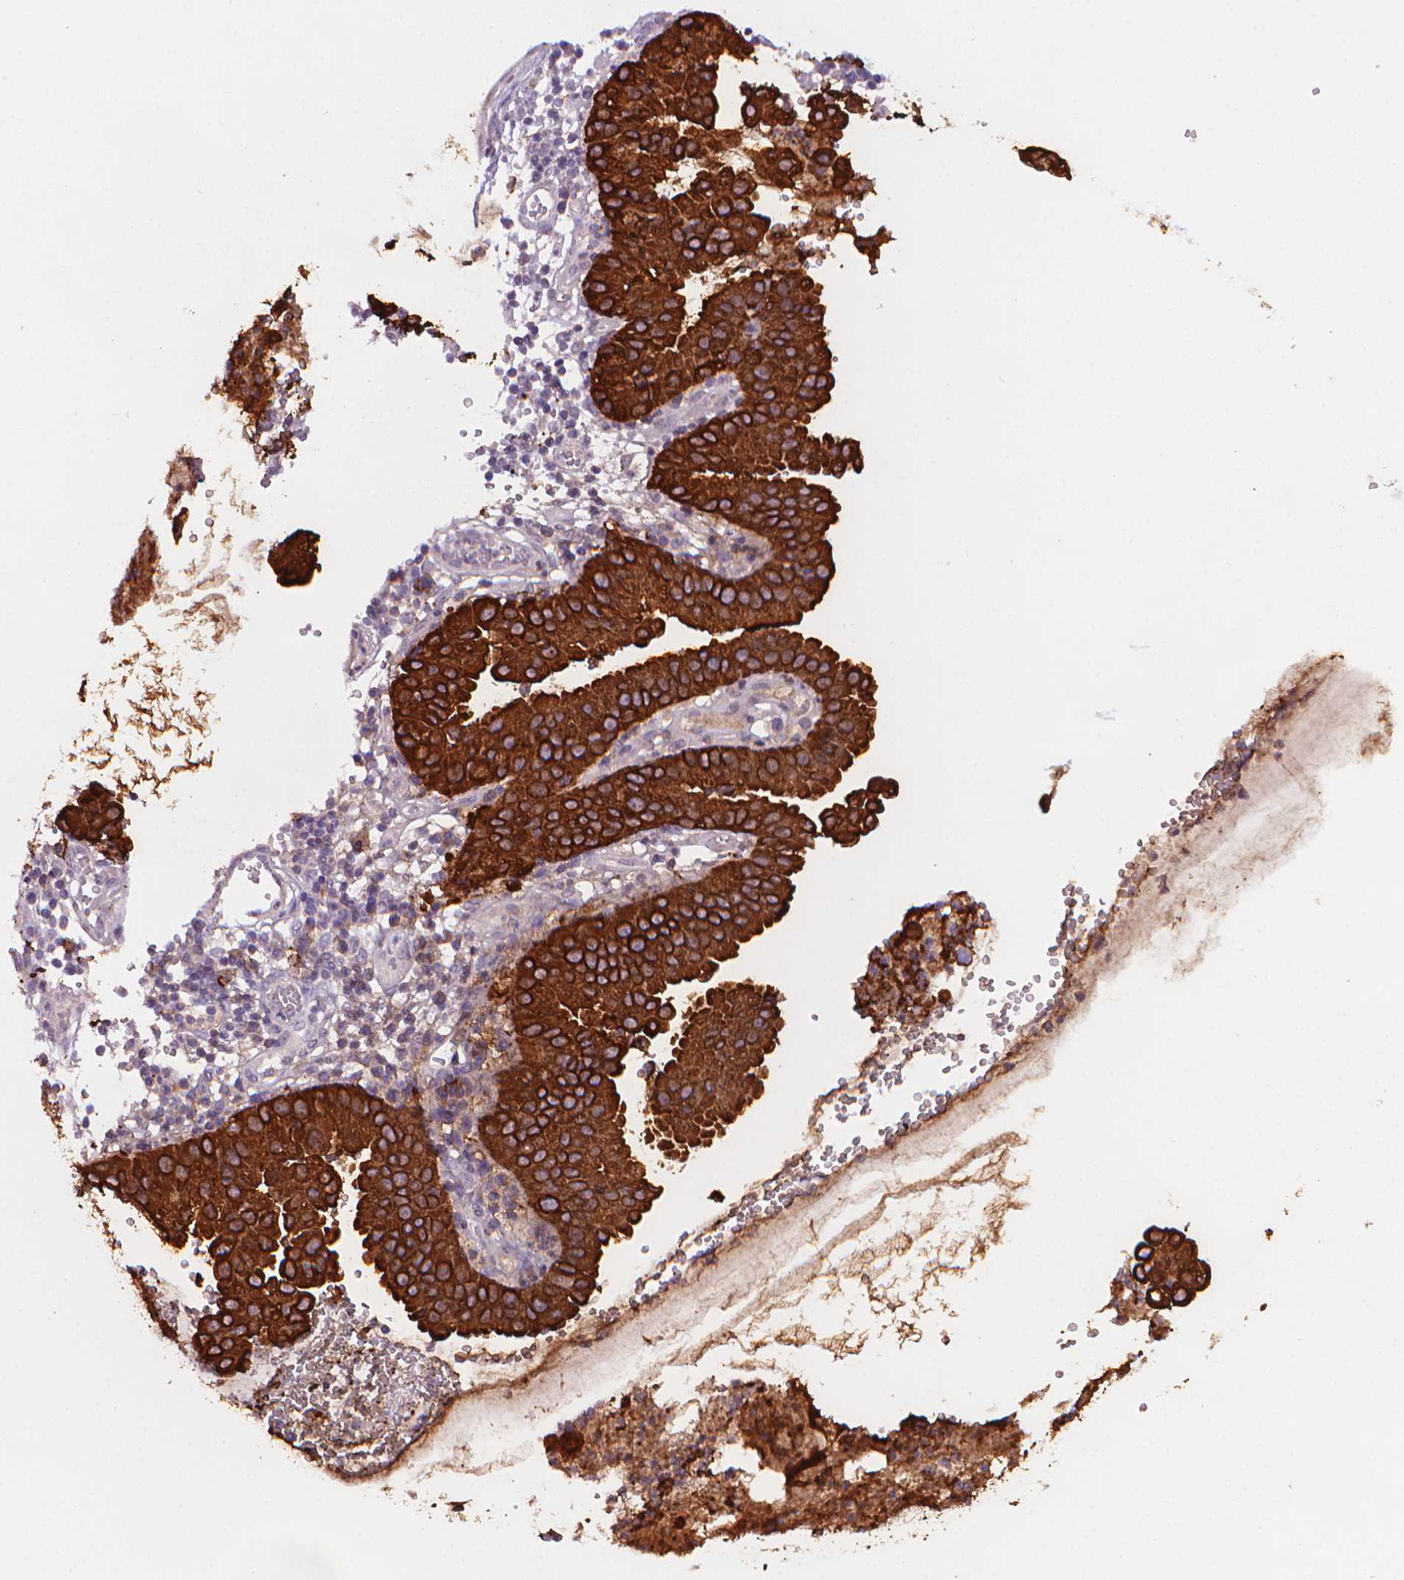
{"staining": {"intensity": "strong", "quantity": ">75%", "location": "cytoplasmic/membranous"}, "tissue": "cervical cancer", "cell_type": "Tumor cells", "image_type": "cancer", "snomed": [{"axis": "morphology", "description": "Adenocarcinoma, NOS"}, {"axis": "topography", "description": "Cervix"}], "caption": "Approximately >75% of tumor cells in human cervical cancer (adenocarcinoma) display strong cytoplasmic/membranous protein staining as visualized by brown immunohistochemical staining.", "gene": "MUC1", "patient": {"sex": "female", "age": 34}}